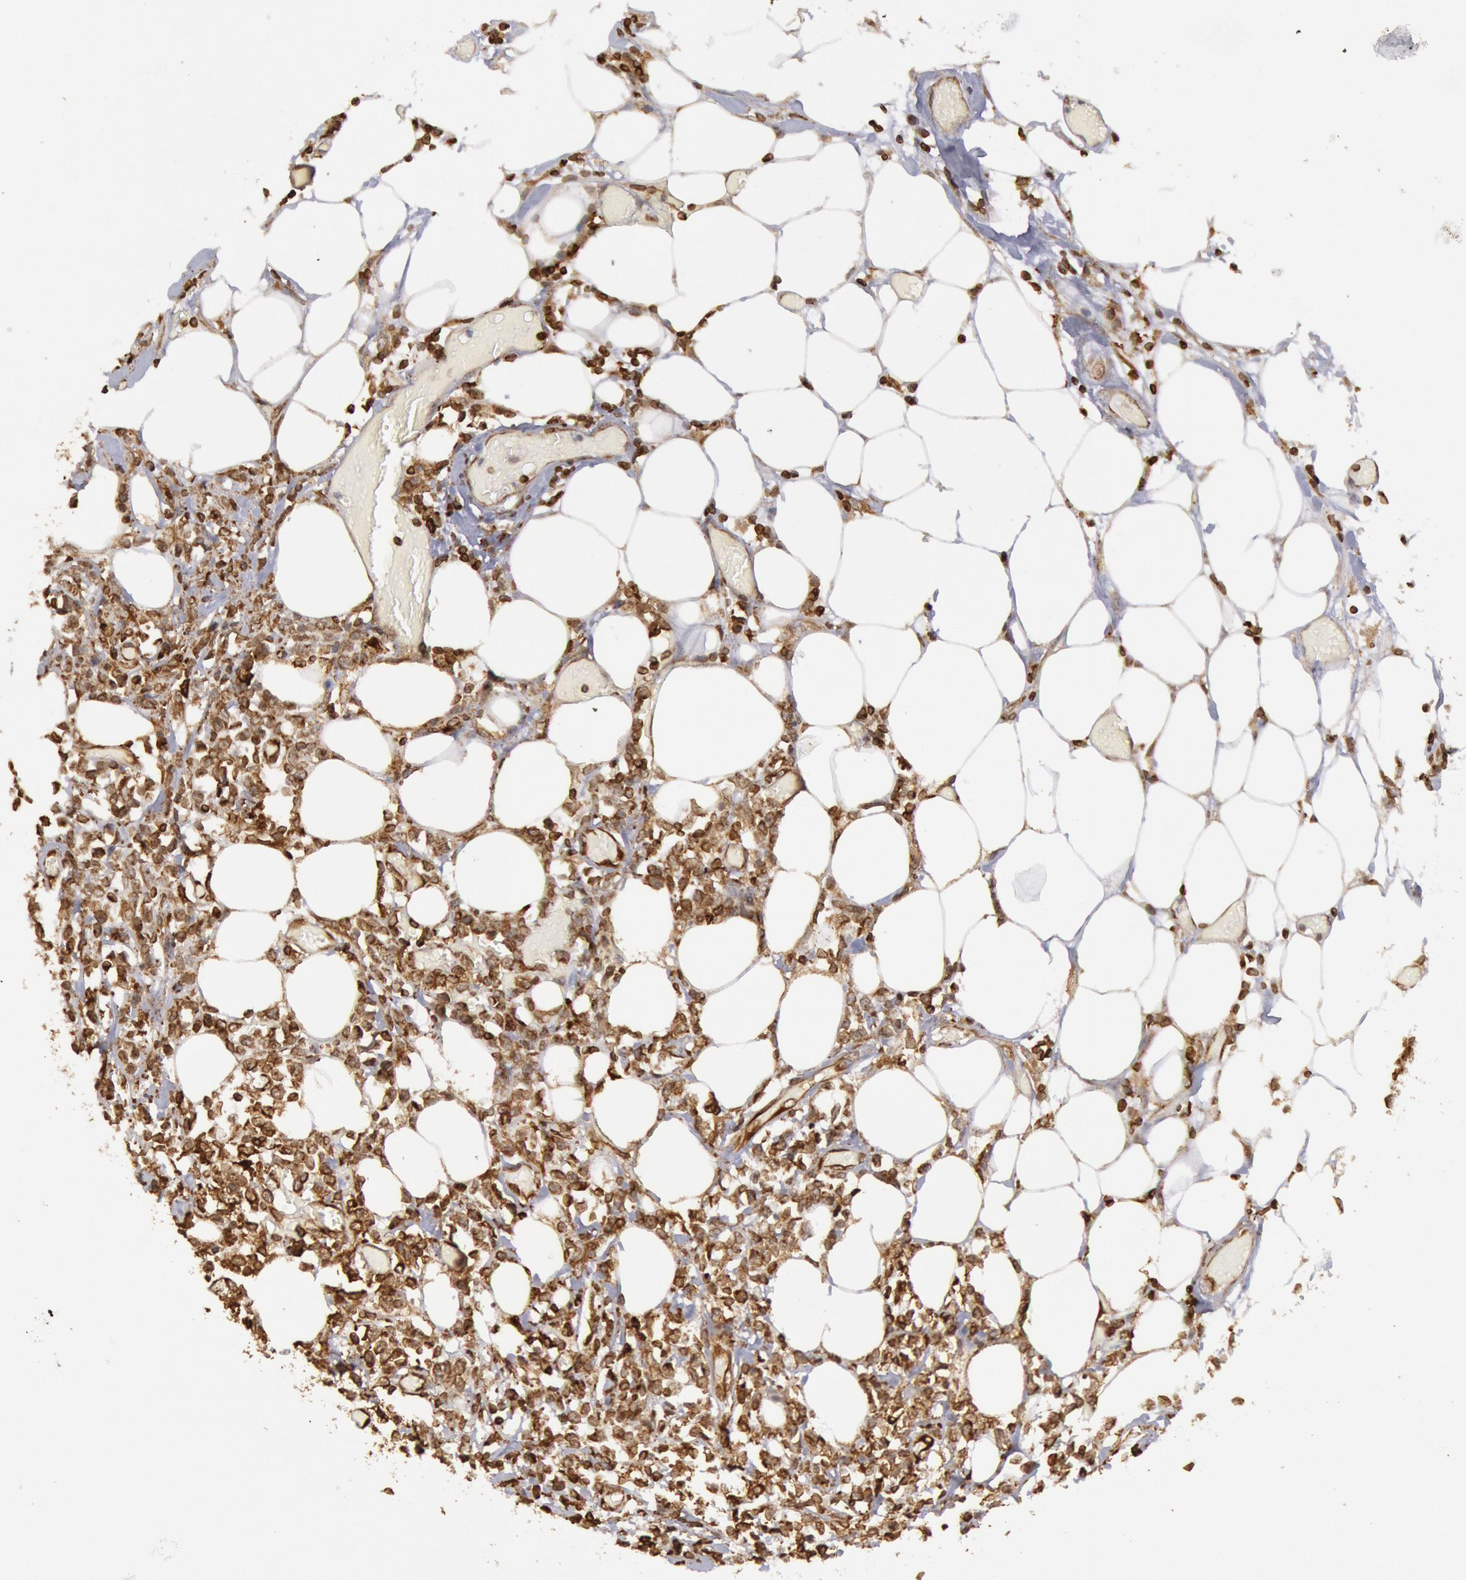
{"staining": {"intensity": "moderate", "quantity": ">75%", "location": "cytoplasmic/membranous"}, "tissue": "lymphoma", "cell_type": "Tumor cells", "image_type": "cancer", "snomed": [{"axis": "morphology", "description": "Malignant lymphoma, non-Hodgkin's type, High grade"}, {"axis": "topography", "description": "Colon"}], "caption": "Brown immunohistochemical staining in human high-grade malignant lymphoma, non-Hodgkin's type displays moderate cytoplasmic/membranous staining in about >75% of tumor cells.", "gene": "TAP2", "patient": {"sex": "male", "age": 82}}